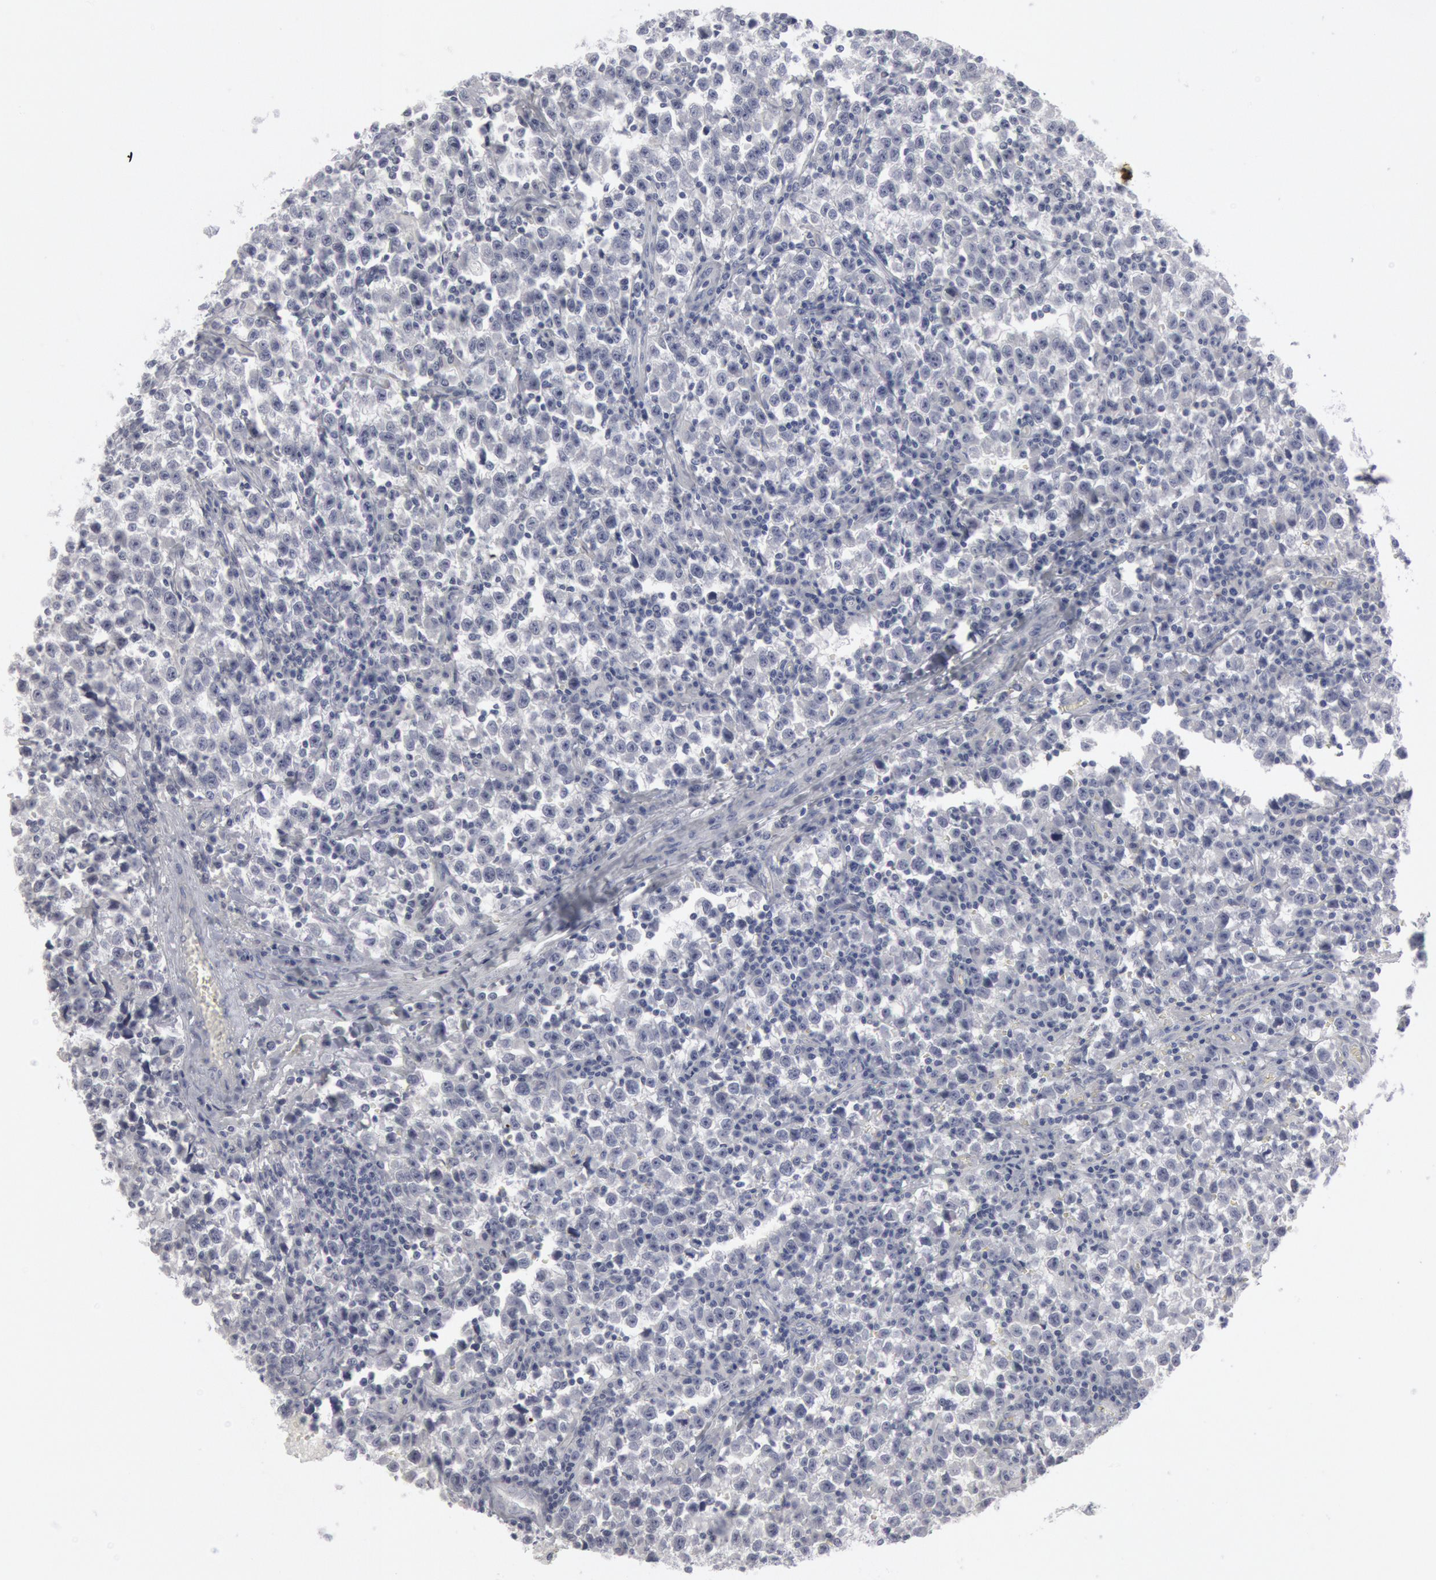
{"staining": {"intensity": "negative", "quantity": "none", "location": "none"}, "tissue": "testis cancer", "cell_type": "Tumor cells", "image_type": "cancer", "snomed": [{"axis": "morphology", "description": "Seminoma, NOS"}, {"axis": "topography", "description": "Testis"}], "caption": "This is an immunohistochemistry photomicrograph of human testis seminoma. There is no staining in tumor cells.", "gene": "DMC1", "patient": {"sex": "male", "age": 35}}